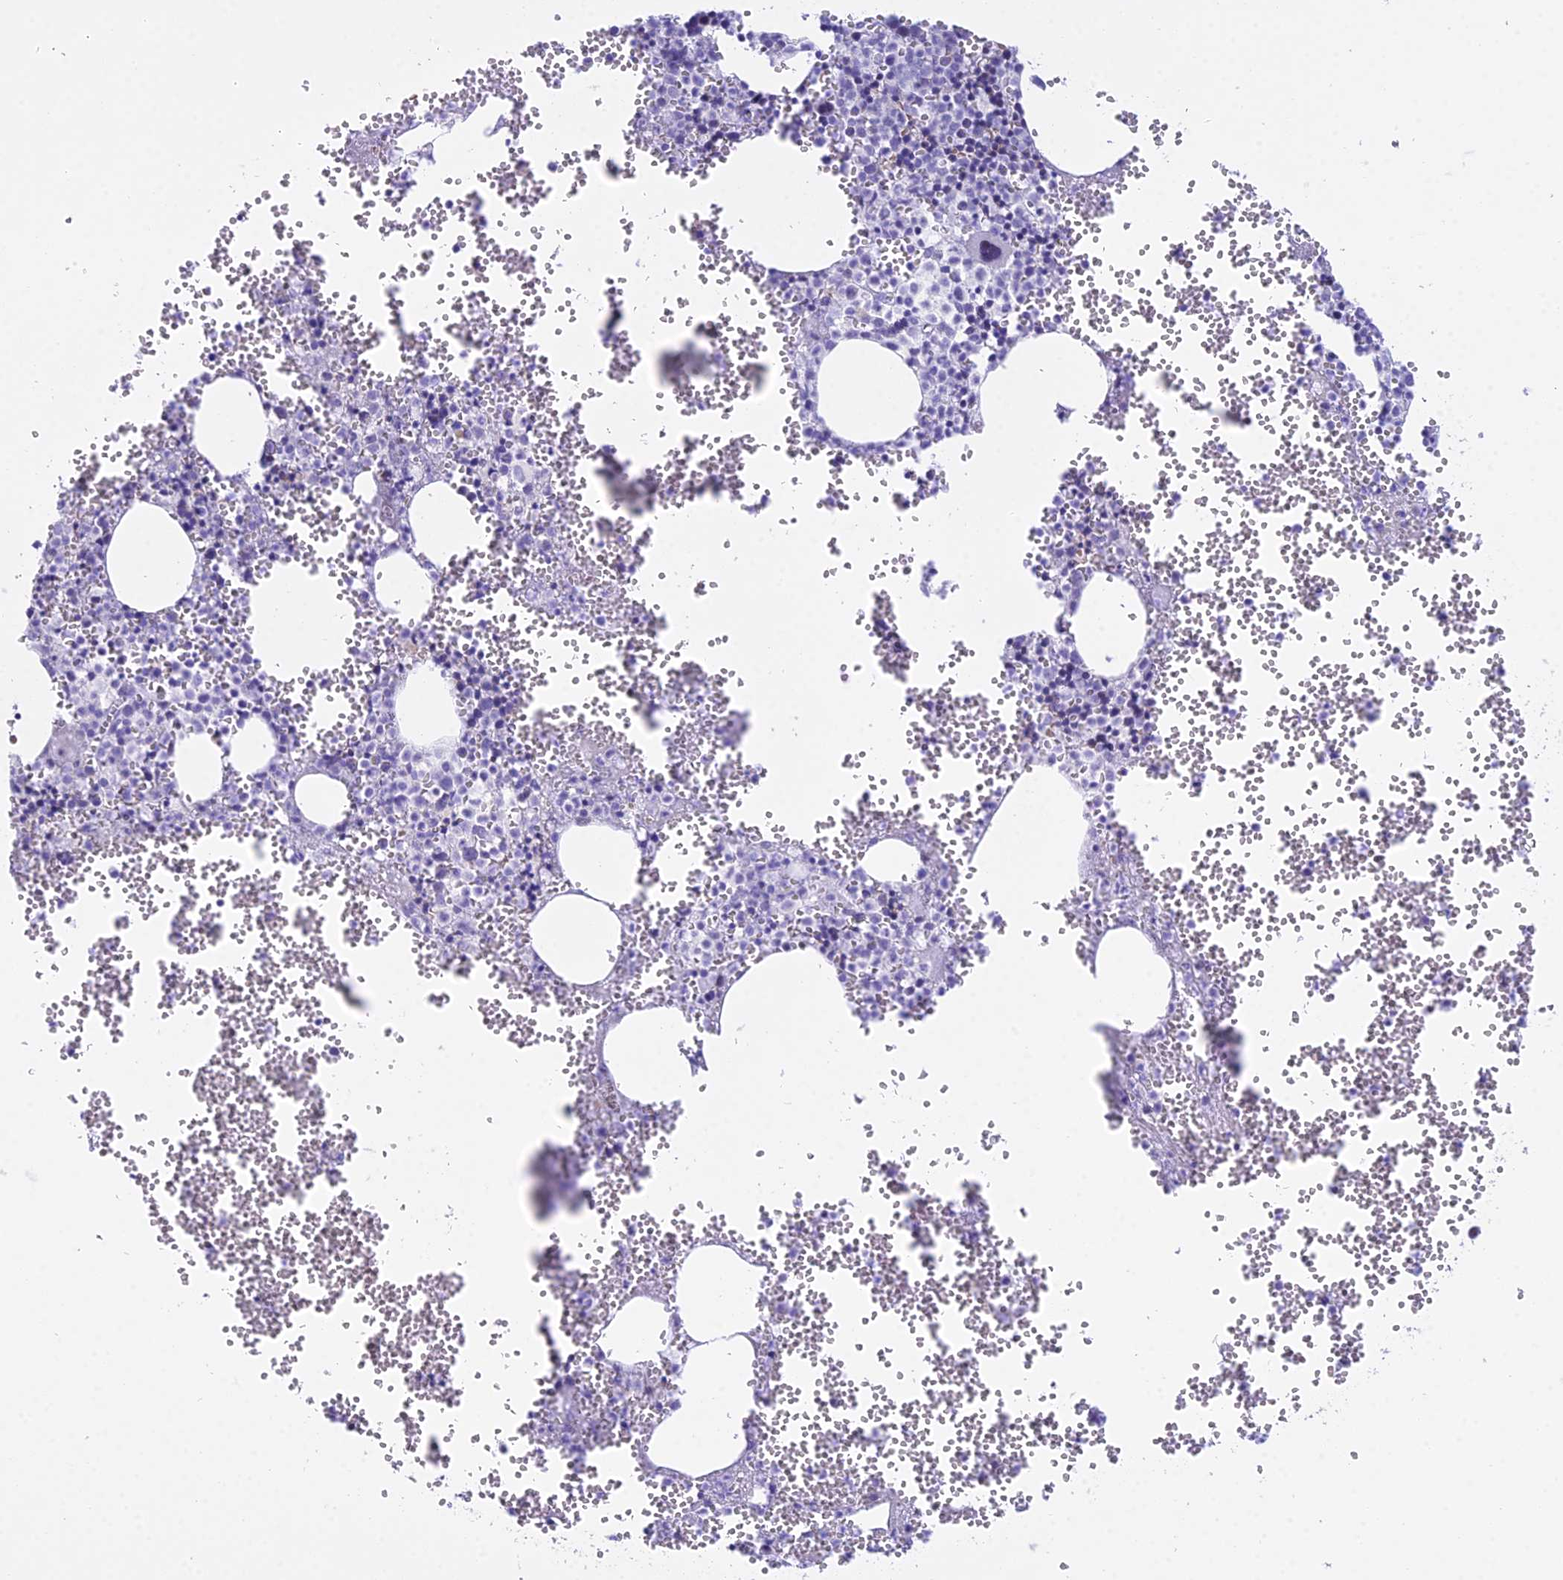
{"staining": {"intensity": "negative", "quantity": "none", "location": "none"}, "tissue": "bone marrow", "cell_type": "Hematopoietic cells", "image_type": "normal", "snomed": [{"axis": "morphology", "description": "Normal tissue, NOS"}, {"axis": "topography", "description": "Bone marrow"}], "caption": "This is an IHC histopathology image of unremarkable bone marrow. There is no positivity in hematopoietic cells.", "gene": "RNPS1", "patient": {"sex": "female", "age": 77}}